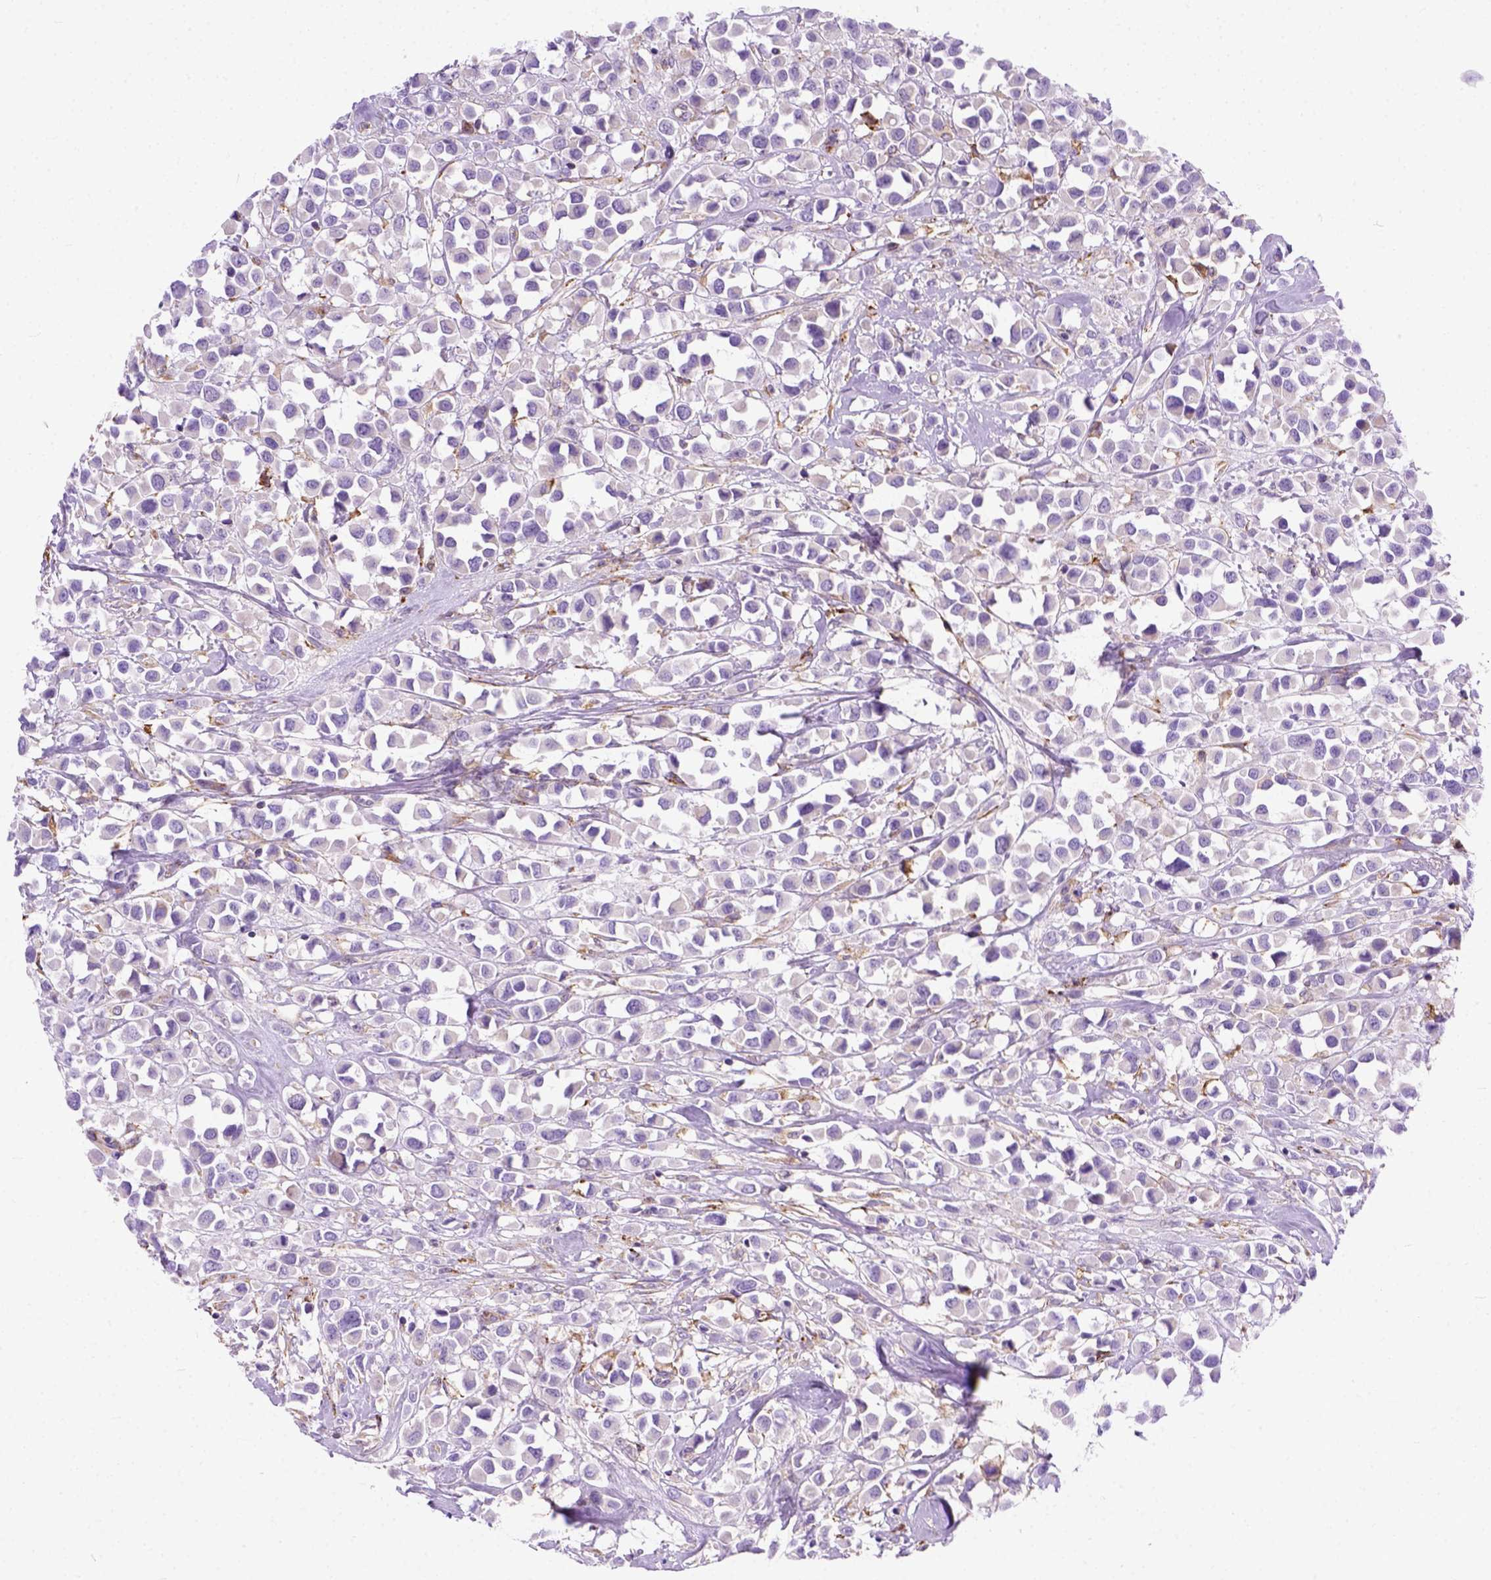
{"staining": {"intensity": "negative", "quantity": "none", "location": "none"}, "tissue": "breast cancer", "cell_type": "Tumor cells", "image_type": "cancer", "snomed": [{"axis": "morphology", "description": "Duct carcinoma"}, {"axis": "topography", "description": "Breast"}], "caption": "This is an IHC histopathology image of breast infiltrating ductal carcinoma. There is no expression in tumor cells.", "gene": "PLK4", "patient": {"sex": "female", "age": 61}}